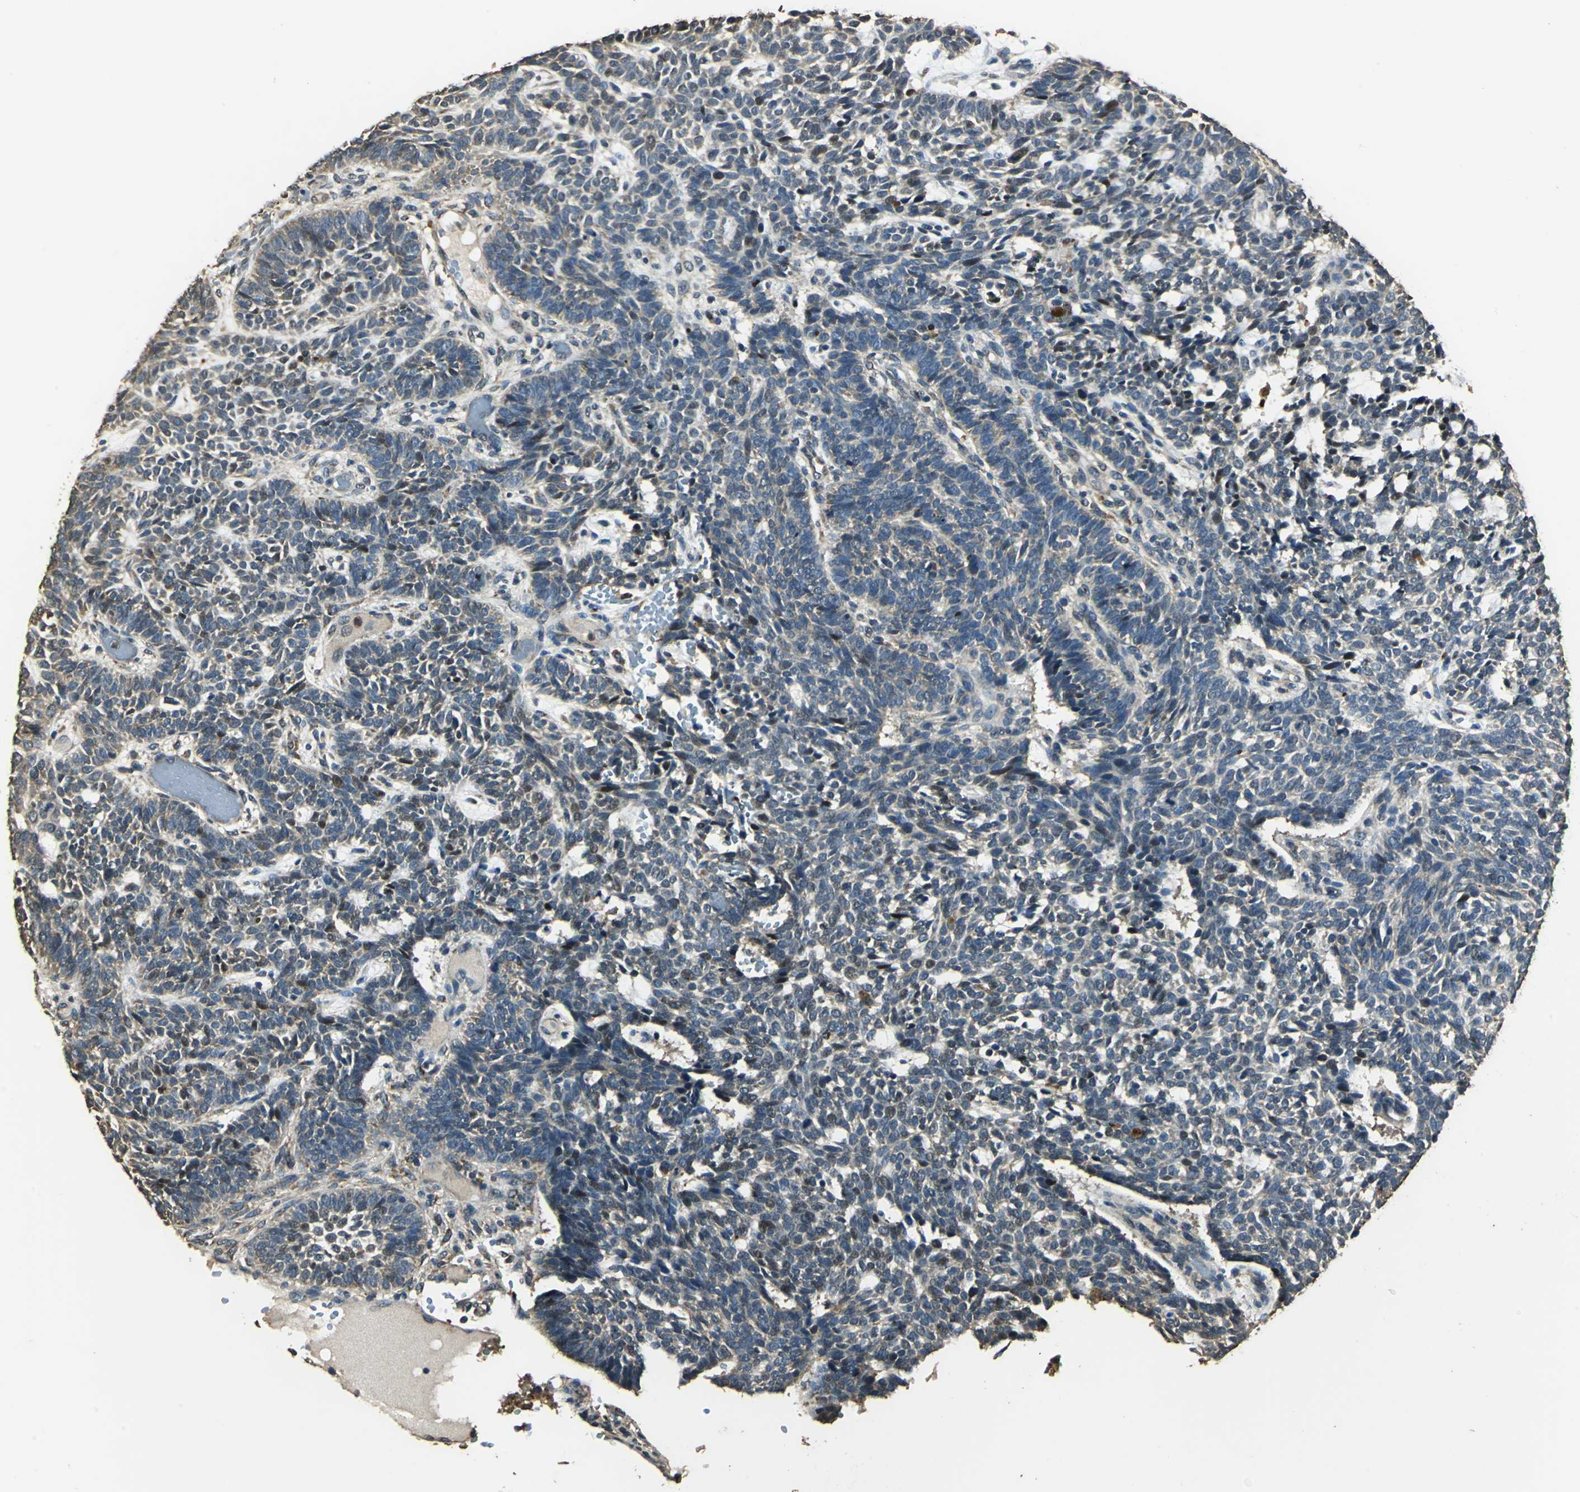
{"staining": {"intensity": "moderate", "quantity": "25%-75%", "location": "cytoplasmic/membranous,nuclear"}, "tissue": "skin cancer", "cell_type": "Tumor cells", "image_type": "cancer", "snomed": [{"axis": "morphology", "description": "Normal tissue, NOS"}, {"axis": "morphology", "description": "Basal cell carcinoma"}, {"axis": "topography", "description": "Skin"}], "caption": "The photomicrograph shows staining of basal cell carcinoma (skin), revealing moderate cytoplasmic/membranous and nuclear protein expression (brown color) within tumor cells.", "gene": "TMPRSS4", "patient": {"sex": "male", "age": 87}}